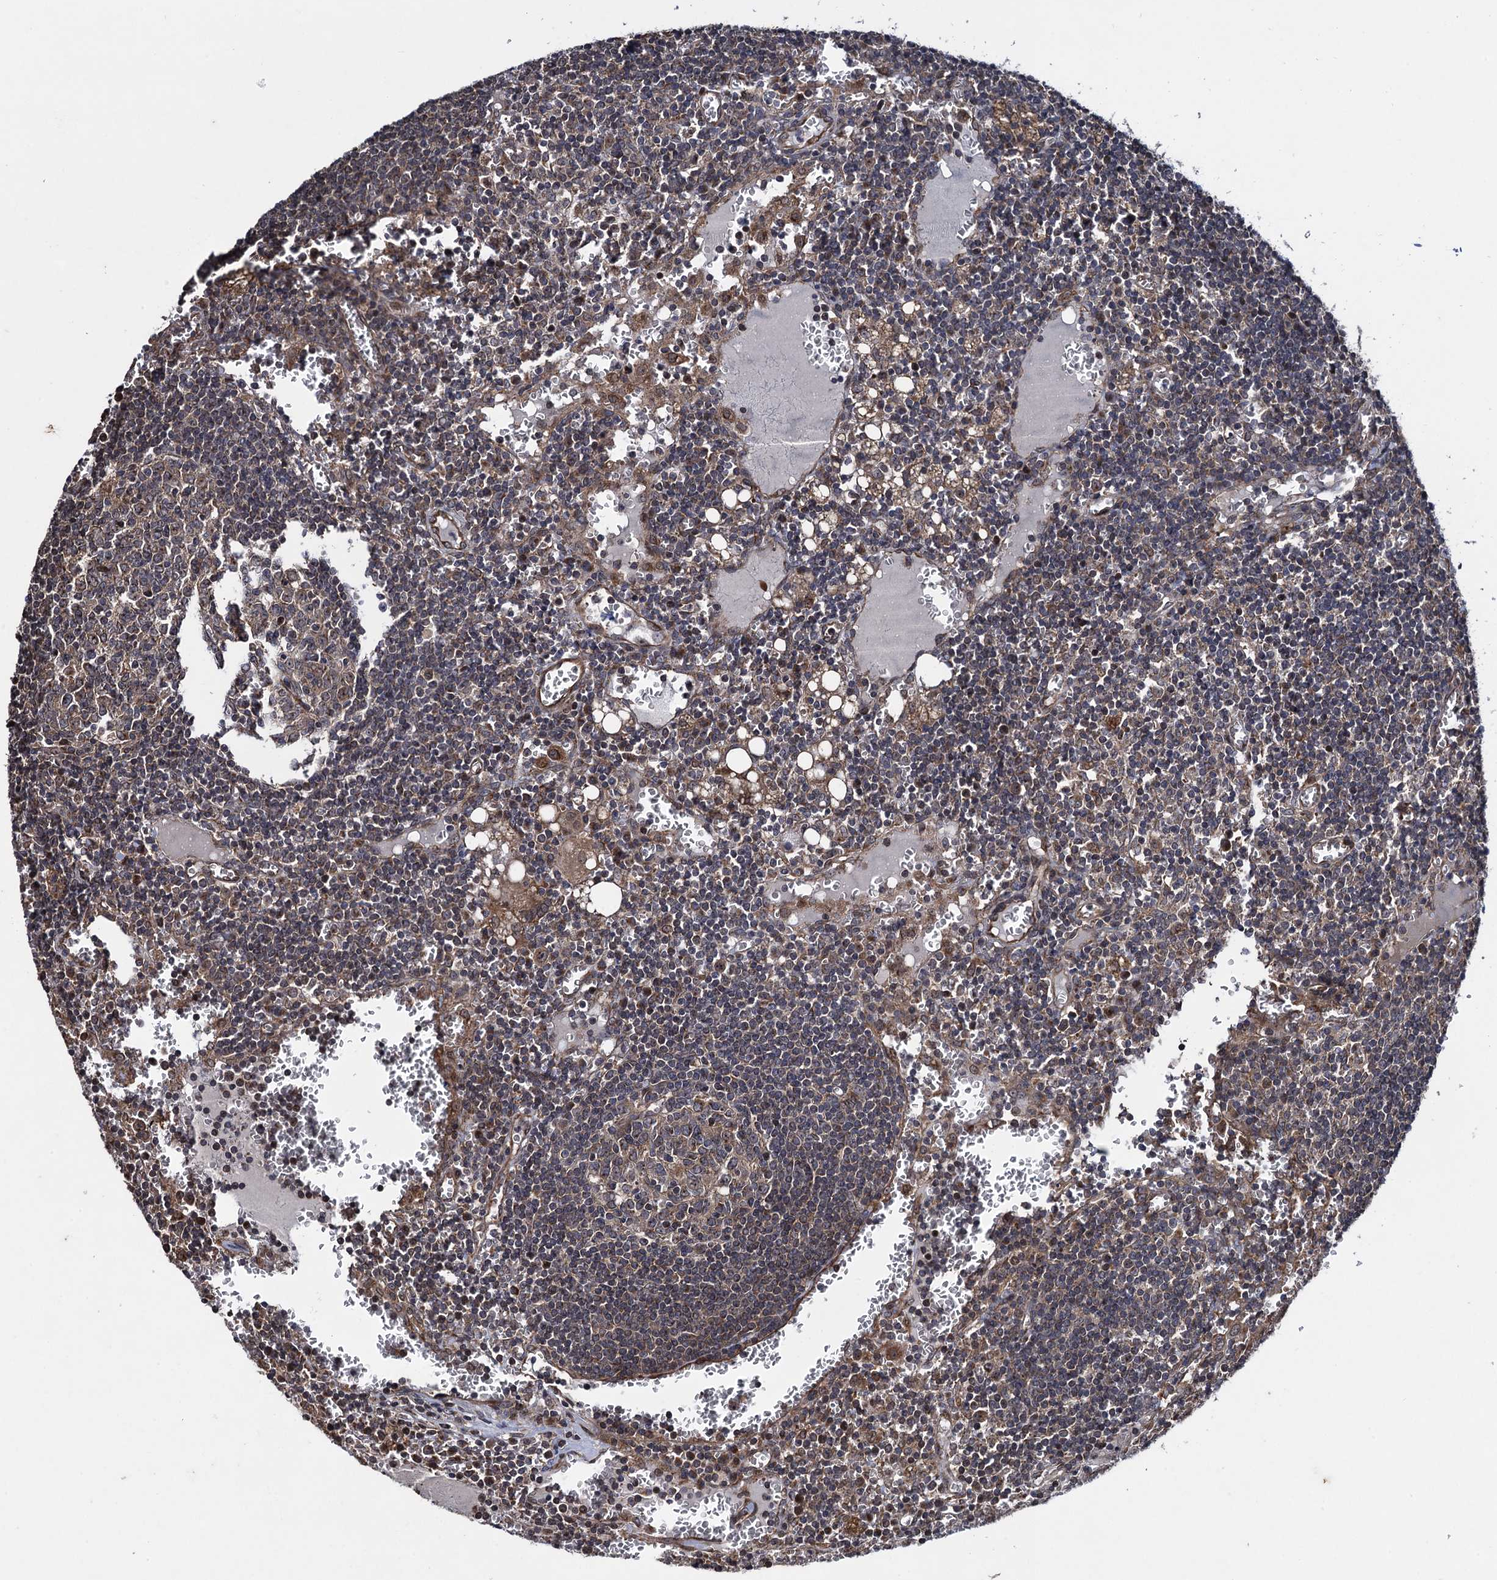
{"staining": {"intensity": "weak", "quantity": ">75%", "location": "cytoplasmic/membranous"}, "tissue": "lymph node", "cell_type": "Germinal center cells", "image_type": "normal", "snomed": [{"axis": "morphology", "description": "Normal tissue, NOS"}, {"axis": "topography", "description": "Lymph node"}], "caption": "Weak cytoplasmic/membranous expression for a protein is seen in about >75% of germinal center cells of benign lymph node using IHC.", "gene": "HAUS1", "patient": {"sex": "female", "age": 73}}